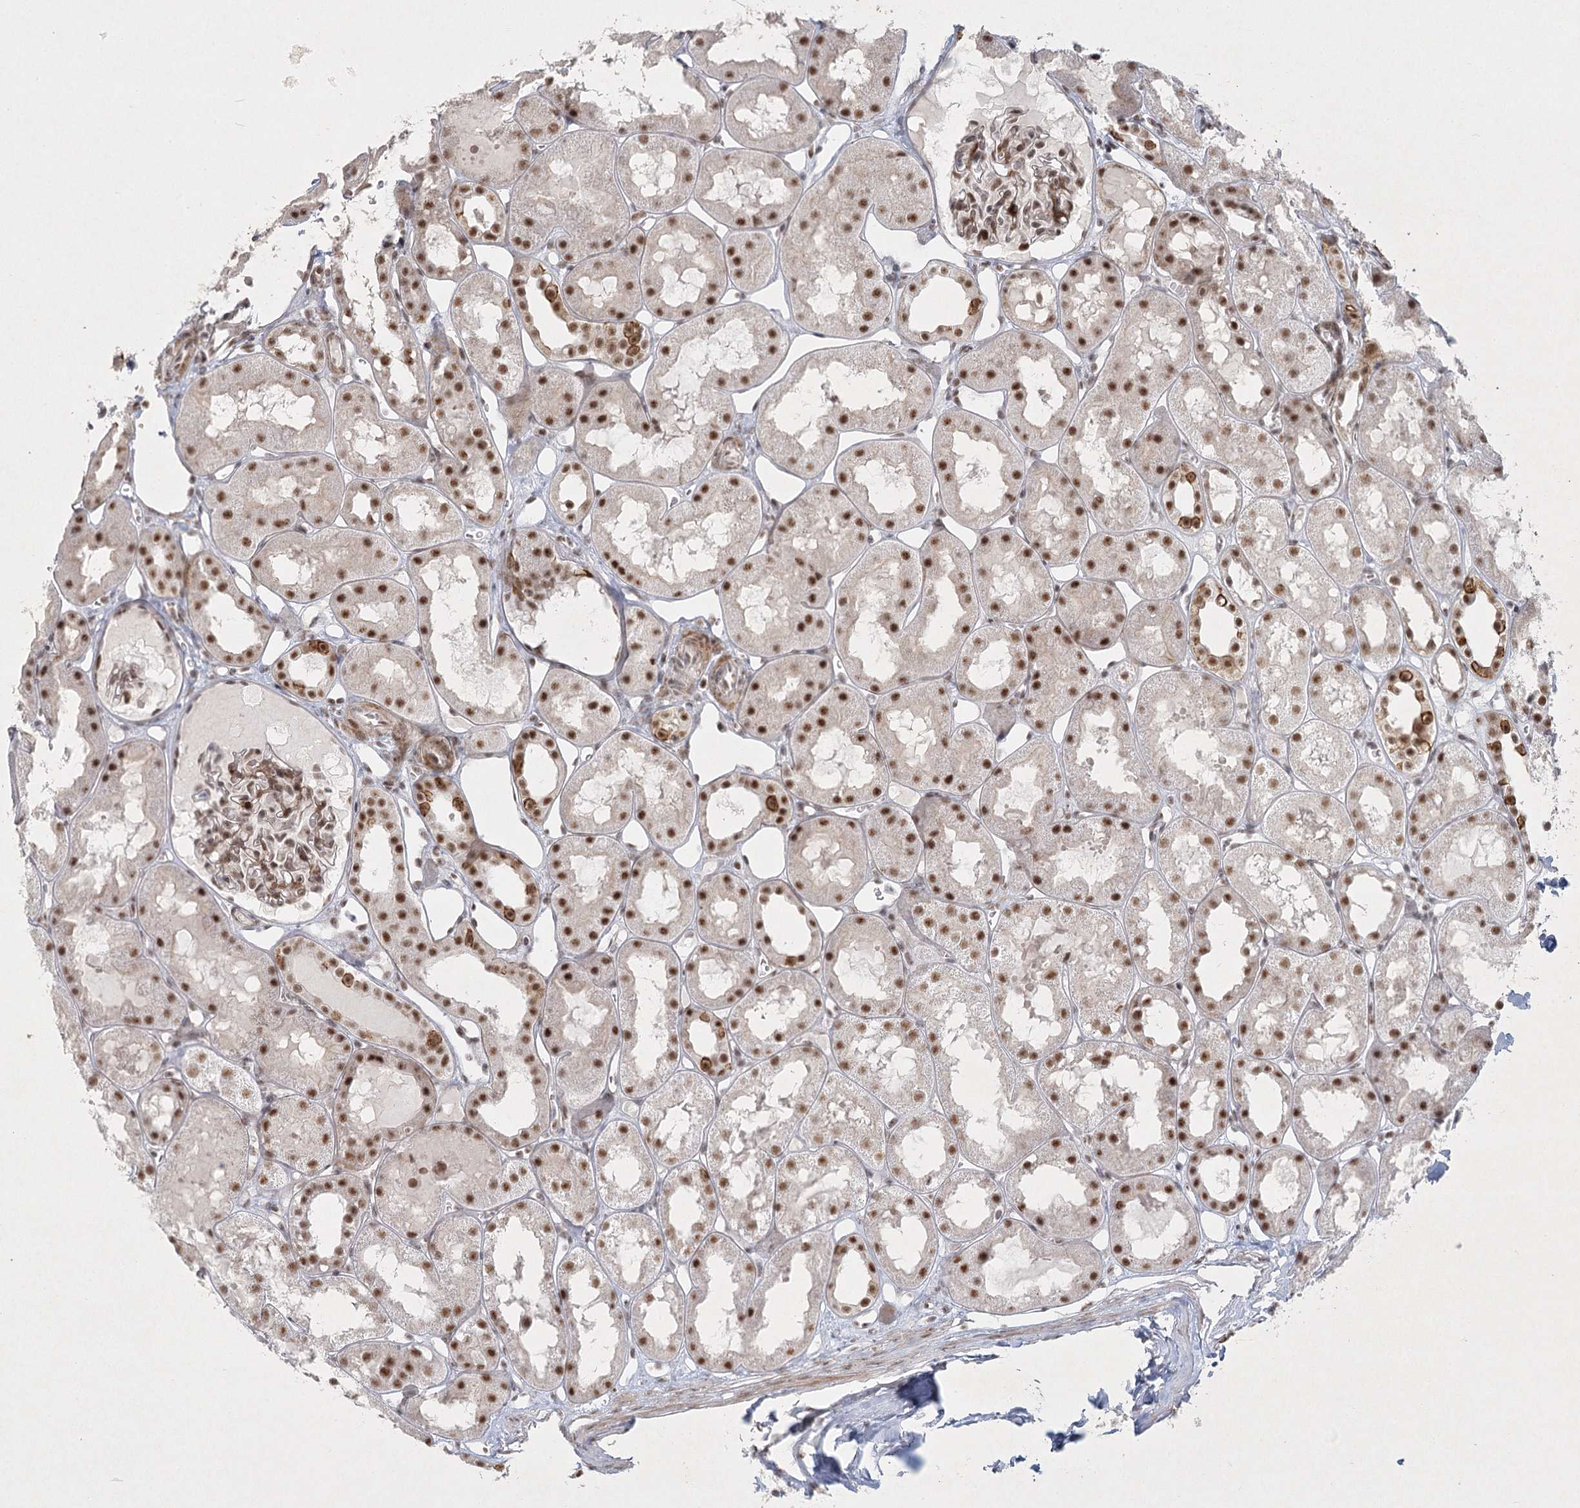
{"staining": {"intensity": "moderate", "quantity": "25%-75%", "location": "cytoplasmic/membranous,nuclear"}, "tissue": "kidney", "cell_type": "Cells in glomeruli", "image_type": "normal", "snomed": [{"axis": "morphology", "description": "Normal tissue, NOS"}, {"axis": "topography", "description": "Kidney"}, {"axis": "topography", "description": "Urinary bladder"}], "caption": "IHC (DAB (3,3'-diaminobenzidine)) staining of normal human kidney reveals moderate cytoplasmic/membranous,nuclear protein positivity in about 25%-75% of cells in glomeruli. (Brightfield microscopy of DAB IHC at high magnification).", "gene": "U2SURP", "patient": {"sex": "male", "age": 16}}